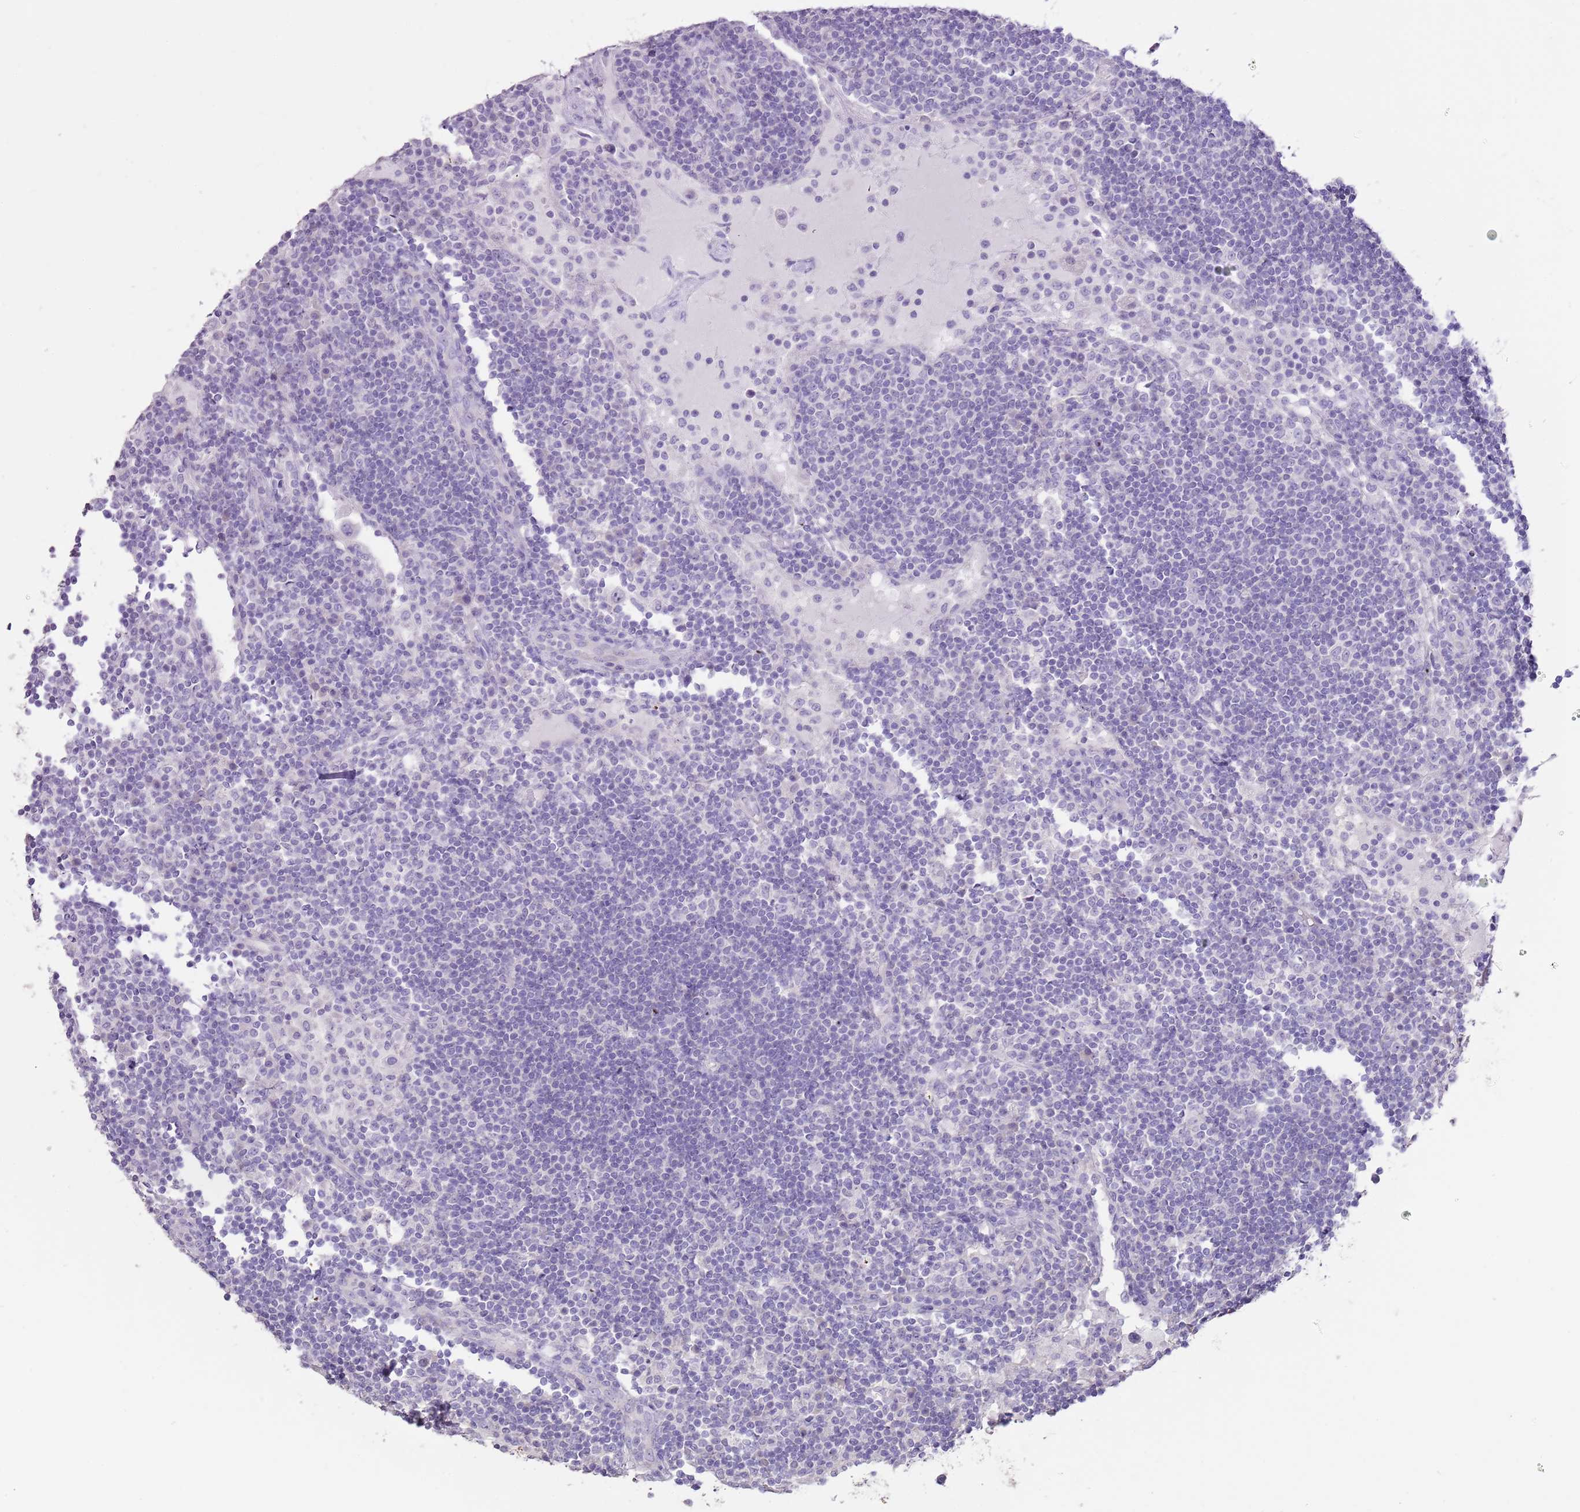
{"staining": {"intensity": "negative", "quantity": "none", "location": "none"}, "tissue": "lymph node", "cell_type": "Non-germinal center cells", "image_type": "normal", "snomed": [{"axis": "morphology", "description": "Normal tissue, NOS"}, {"axis": "topography", "description": "Lymph node"}], "caption": "This is a photomicrograph of IHC staining of unremarkable lymph node, which shows no staining in non-germinal center cells.", "gene": "BLOC1S2", "patient": {"sex": "female", "age": 53}}